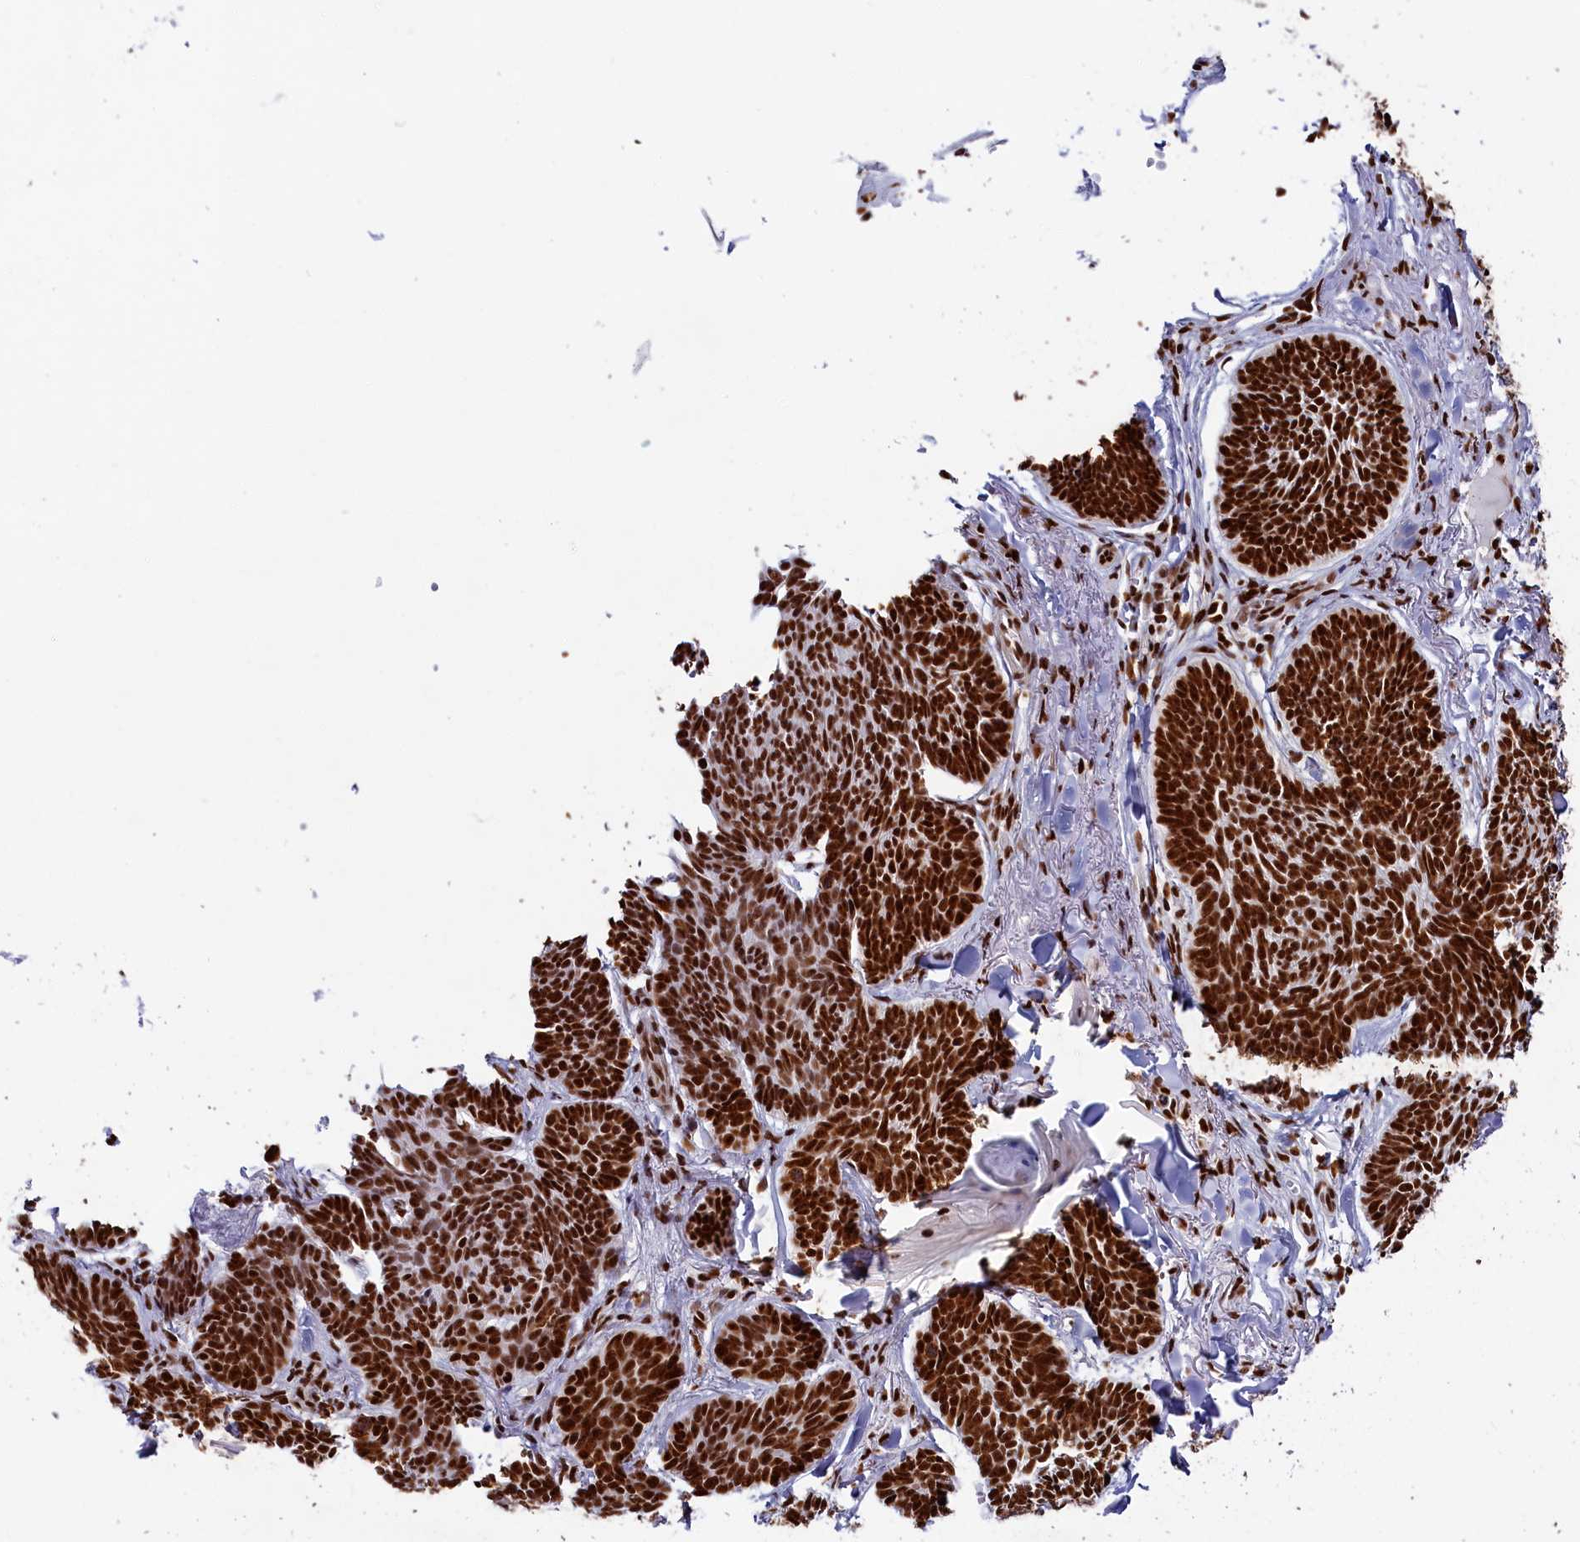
{"staining": {"intensity": "strong", "quantity": ">75%", "location": "nuclear"}, "tissue": "skin cancer", "cell_type": "Tumor cells", "image_type": "cancer", "snomed": [{"axis": "morphology", "description": "Basal cell carcinoma"}, {"axis": "topography", "description": "Skin"}], "caption": "Human skin cancer stained with a protein marker shows strong staining in tumor cells.", "gene": "SNRNP70", "patient": {"sex": "female", "age": 74}}